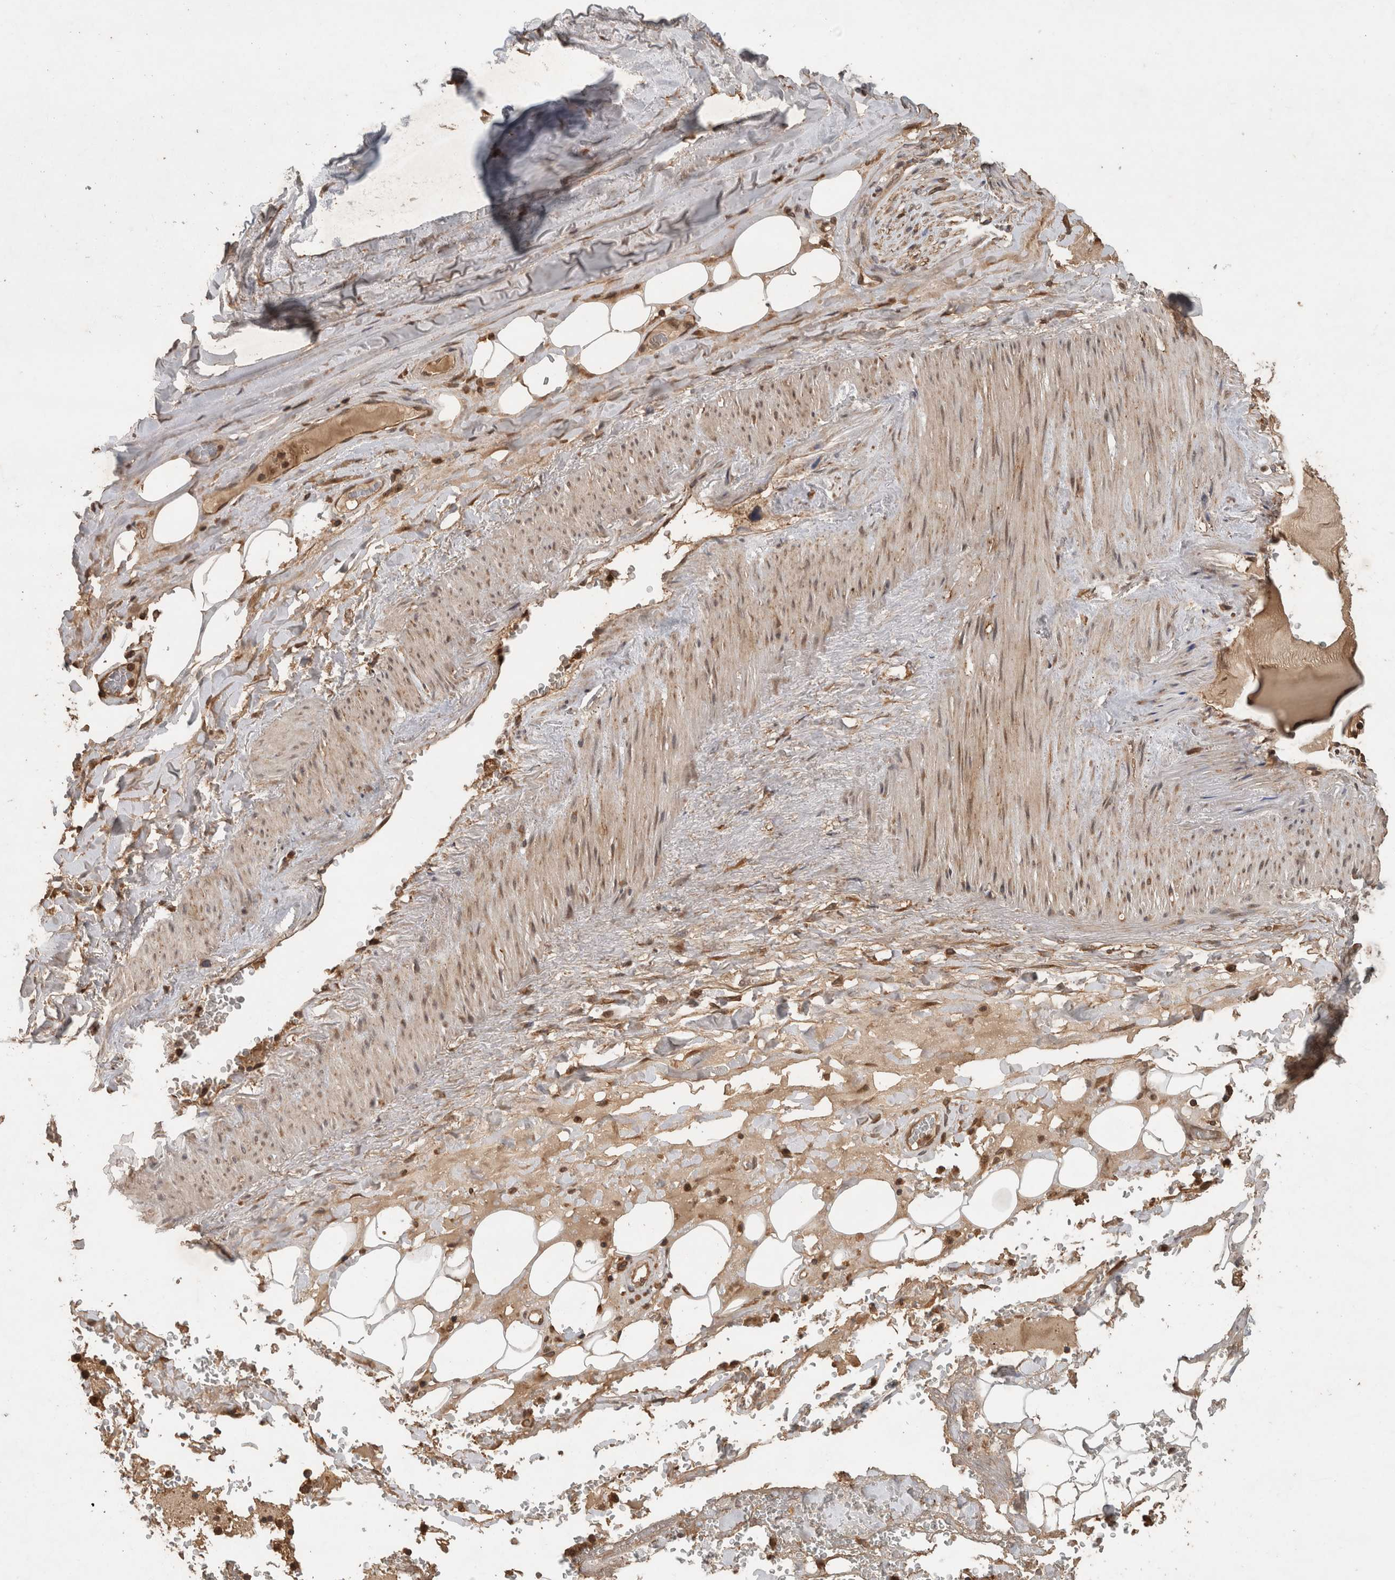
{"staining": {"intensity": "negative", "quantity": "none", "location": "none"}, "tissue": "adipose tissue", "cell_type": "Adipocytes", "image_type": "normal", "snomed": [{"axis": "morphology", "description": "Normal tissue, NOS"}, {"axis": "topography", "description": "Cartilage tissue"}], "caption": "An image of adipose tissue stained for a protein shows no brown staining in adipocytes. Brightfield microscopy of IHC stained with DAB (3,3'-diaminobenzidine) (brown) and hematoxylin (blue), captured at high magnification.", "gene": "OTUD7B", "patient": {"sex": "female", "age": 63}}